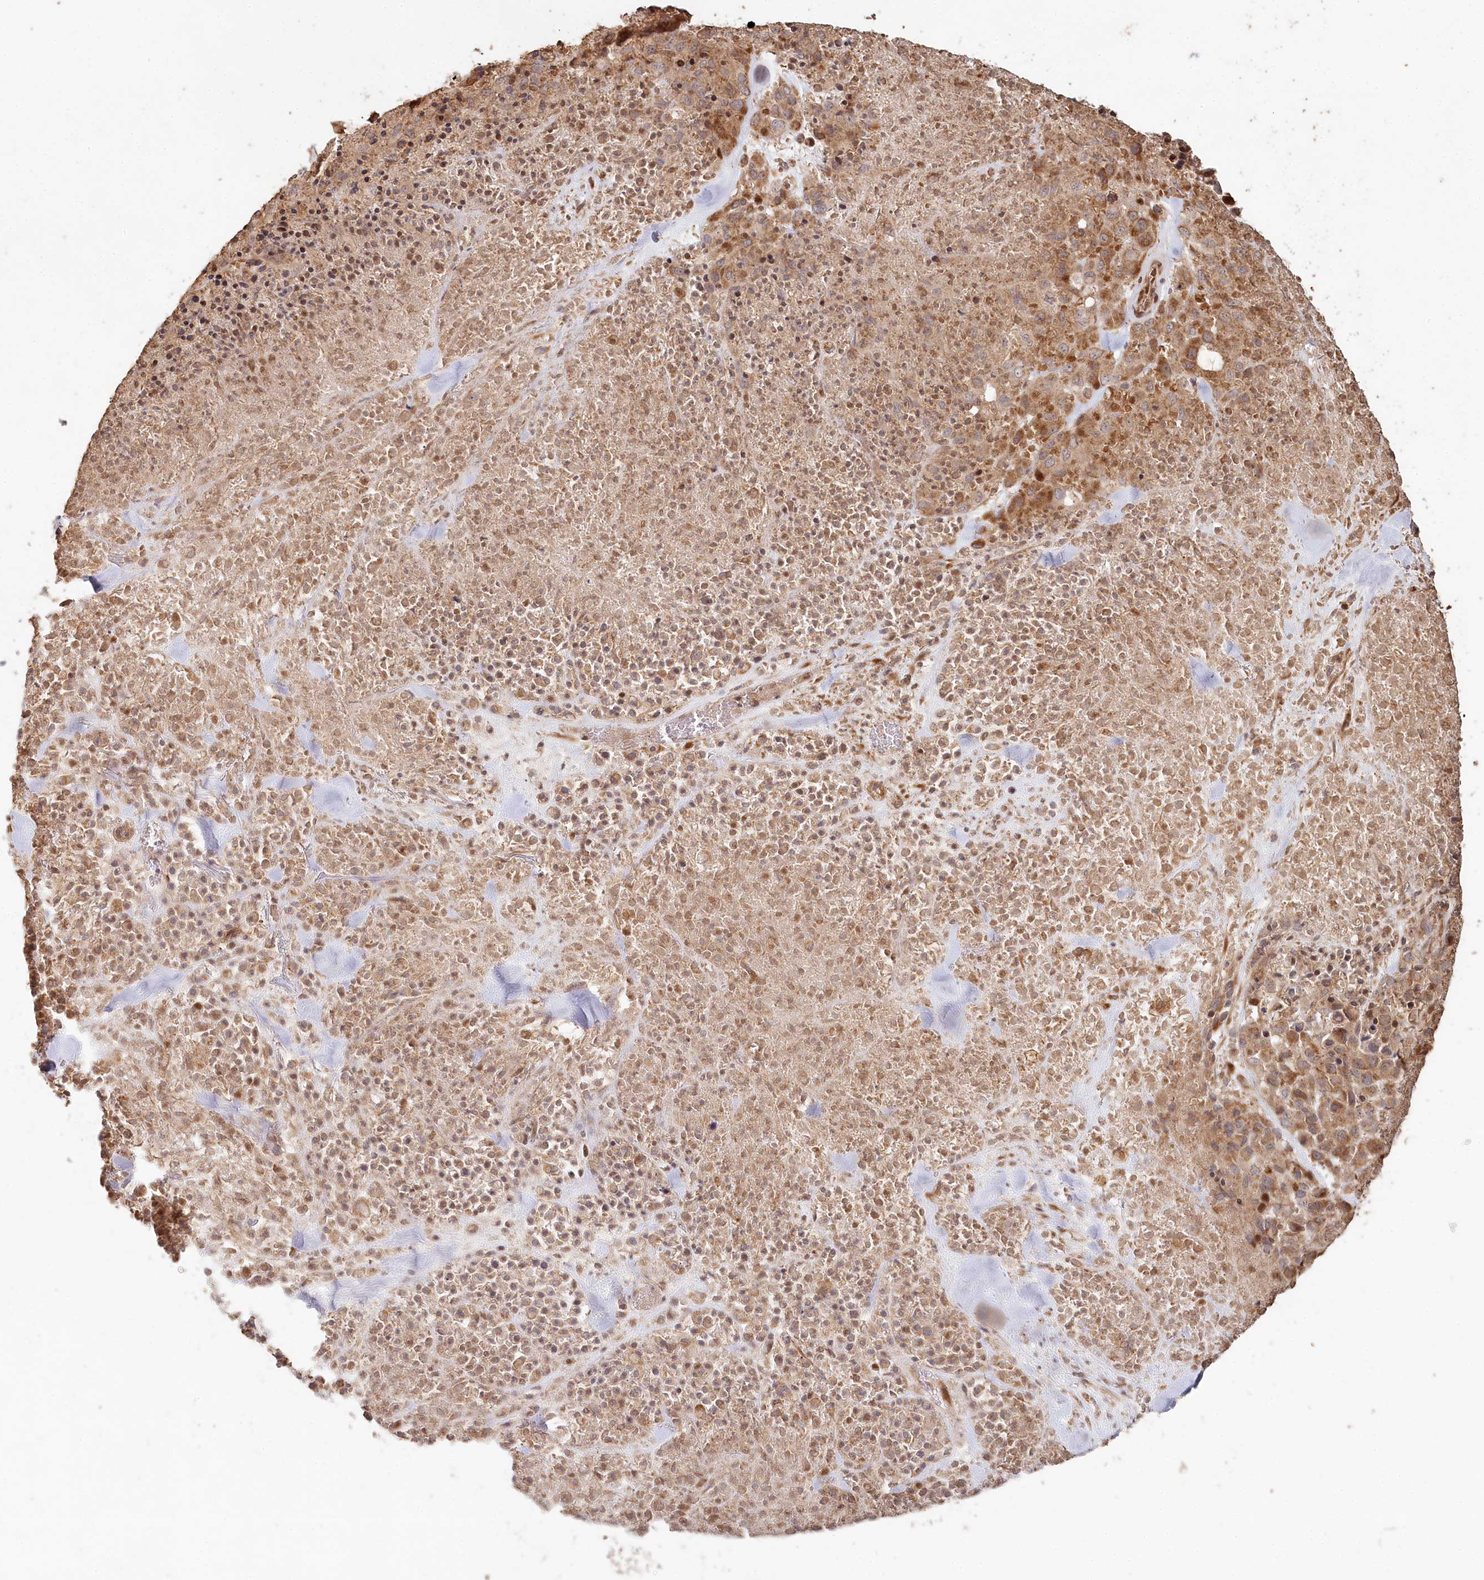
{"staining": {"intensity": "moderate", "quantity": ">75%", "location": "cytoplasmic/membranous"}, "tissue": "melanoma", "cell_type": "Tumor cells", "image_type": "cancer", "snomed": [{"axis": "morphology", "description": "Malignant melanoma, Metastatic site"}, {"axis": "topography", "description": "Skin"}], "caption": "Immunohistochemistry of melanoma demonstrates medium levels of moderate cytoplasmic/membranous expression in about >75% of tumor cells. (IHC, brightfield microscopy, high magnification).", "gene": "HAL", "patient": {"sex": "female", "age": 81}}